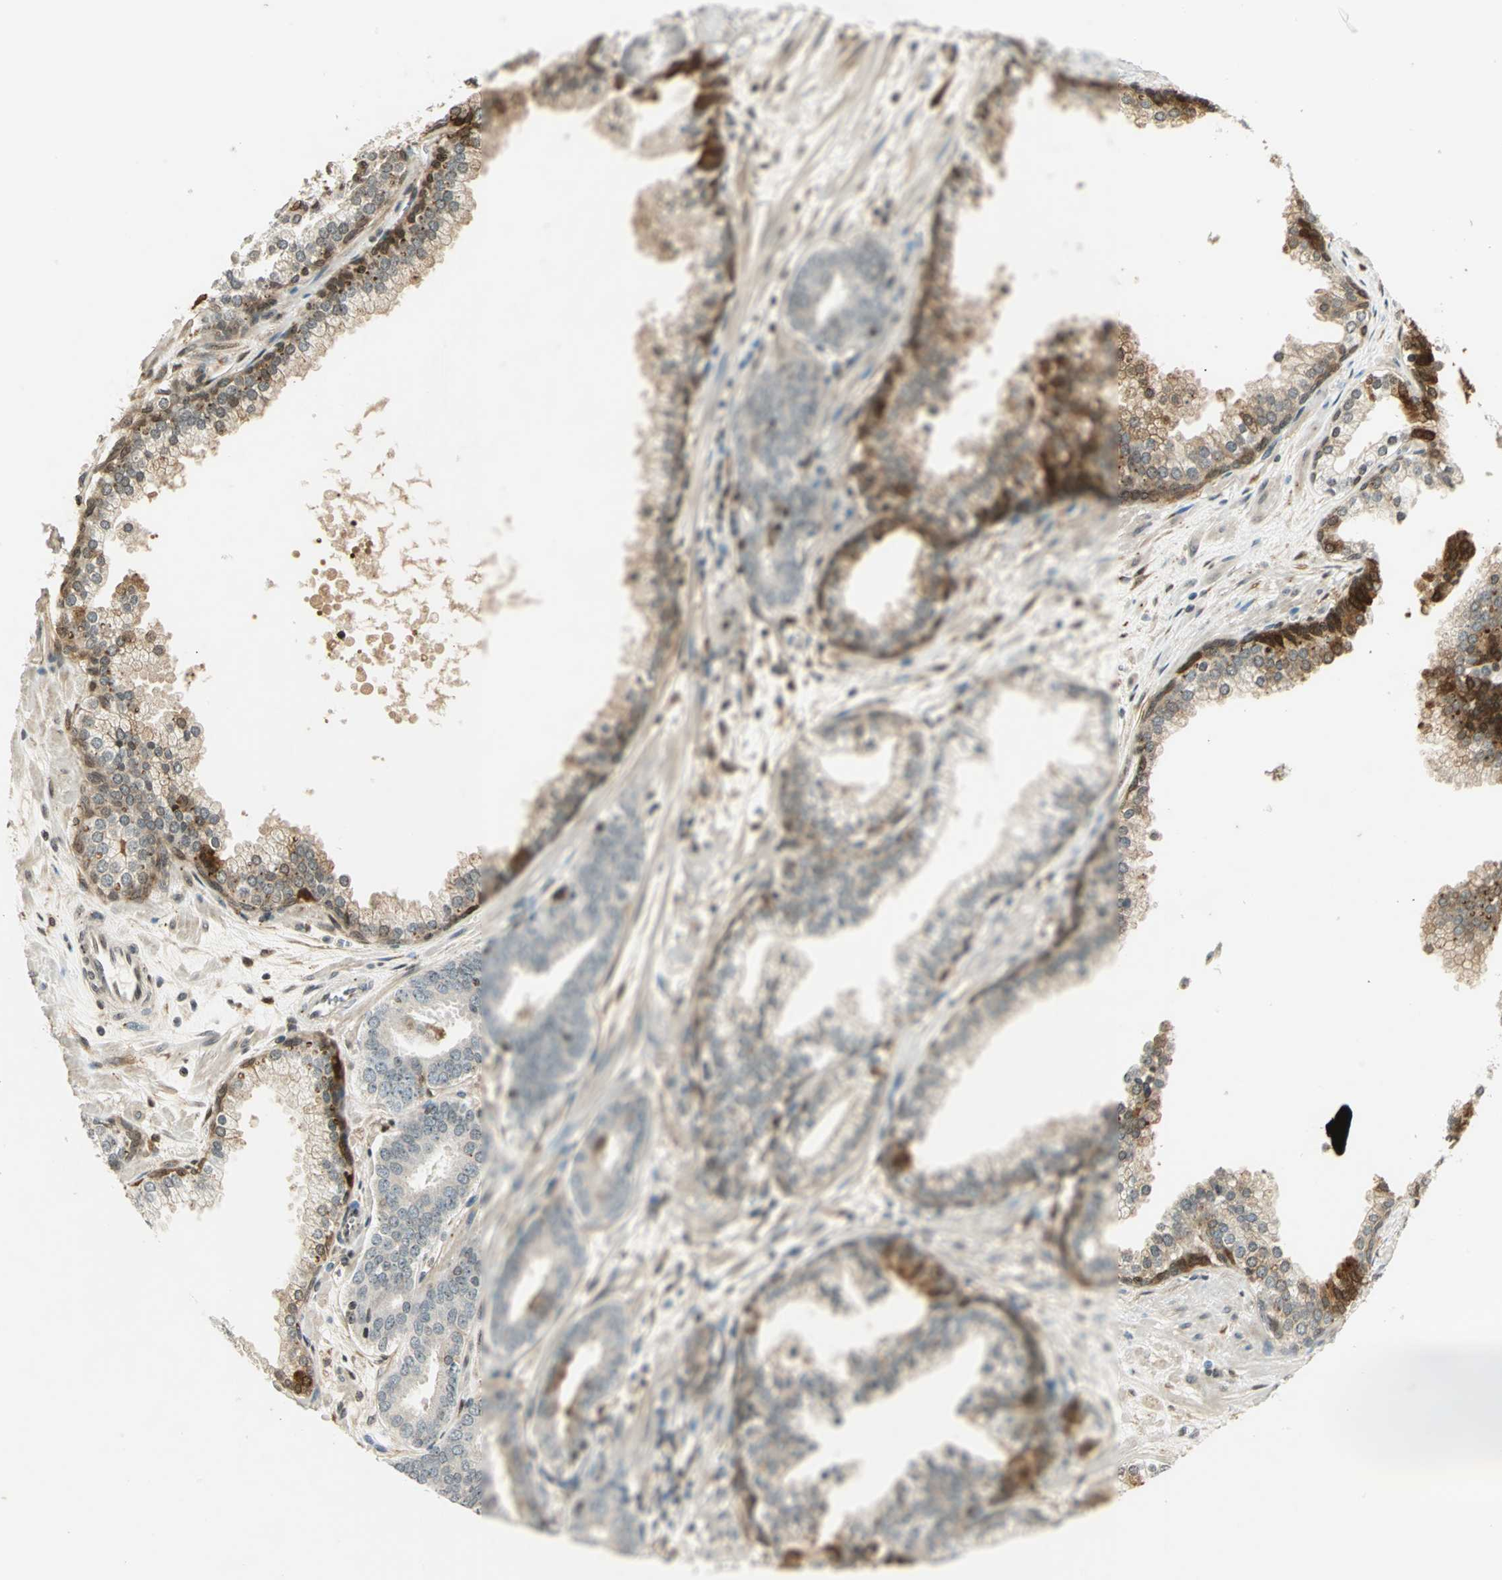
{"staining": {"intensity": "negative", "quantity": "none", "location": "none"}, "tissue": "prostate cancer", "cell_type": "Tumor cells", "image_type": "cancer", "snomed": [{"axis": "morphology", "description": "Adenocarcinoma, Low grade"}, {"axis": "topography", "description": "Prostate"}], "caption": "This is an immunohistochemistry histopathology image of human prostate adenocarcinoma (low-grade). There is no positivity in tumor cells.", "gene": "LGALS3", "patient": {"sex": "male", "age": 57}}